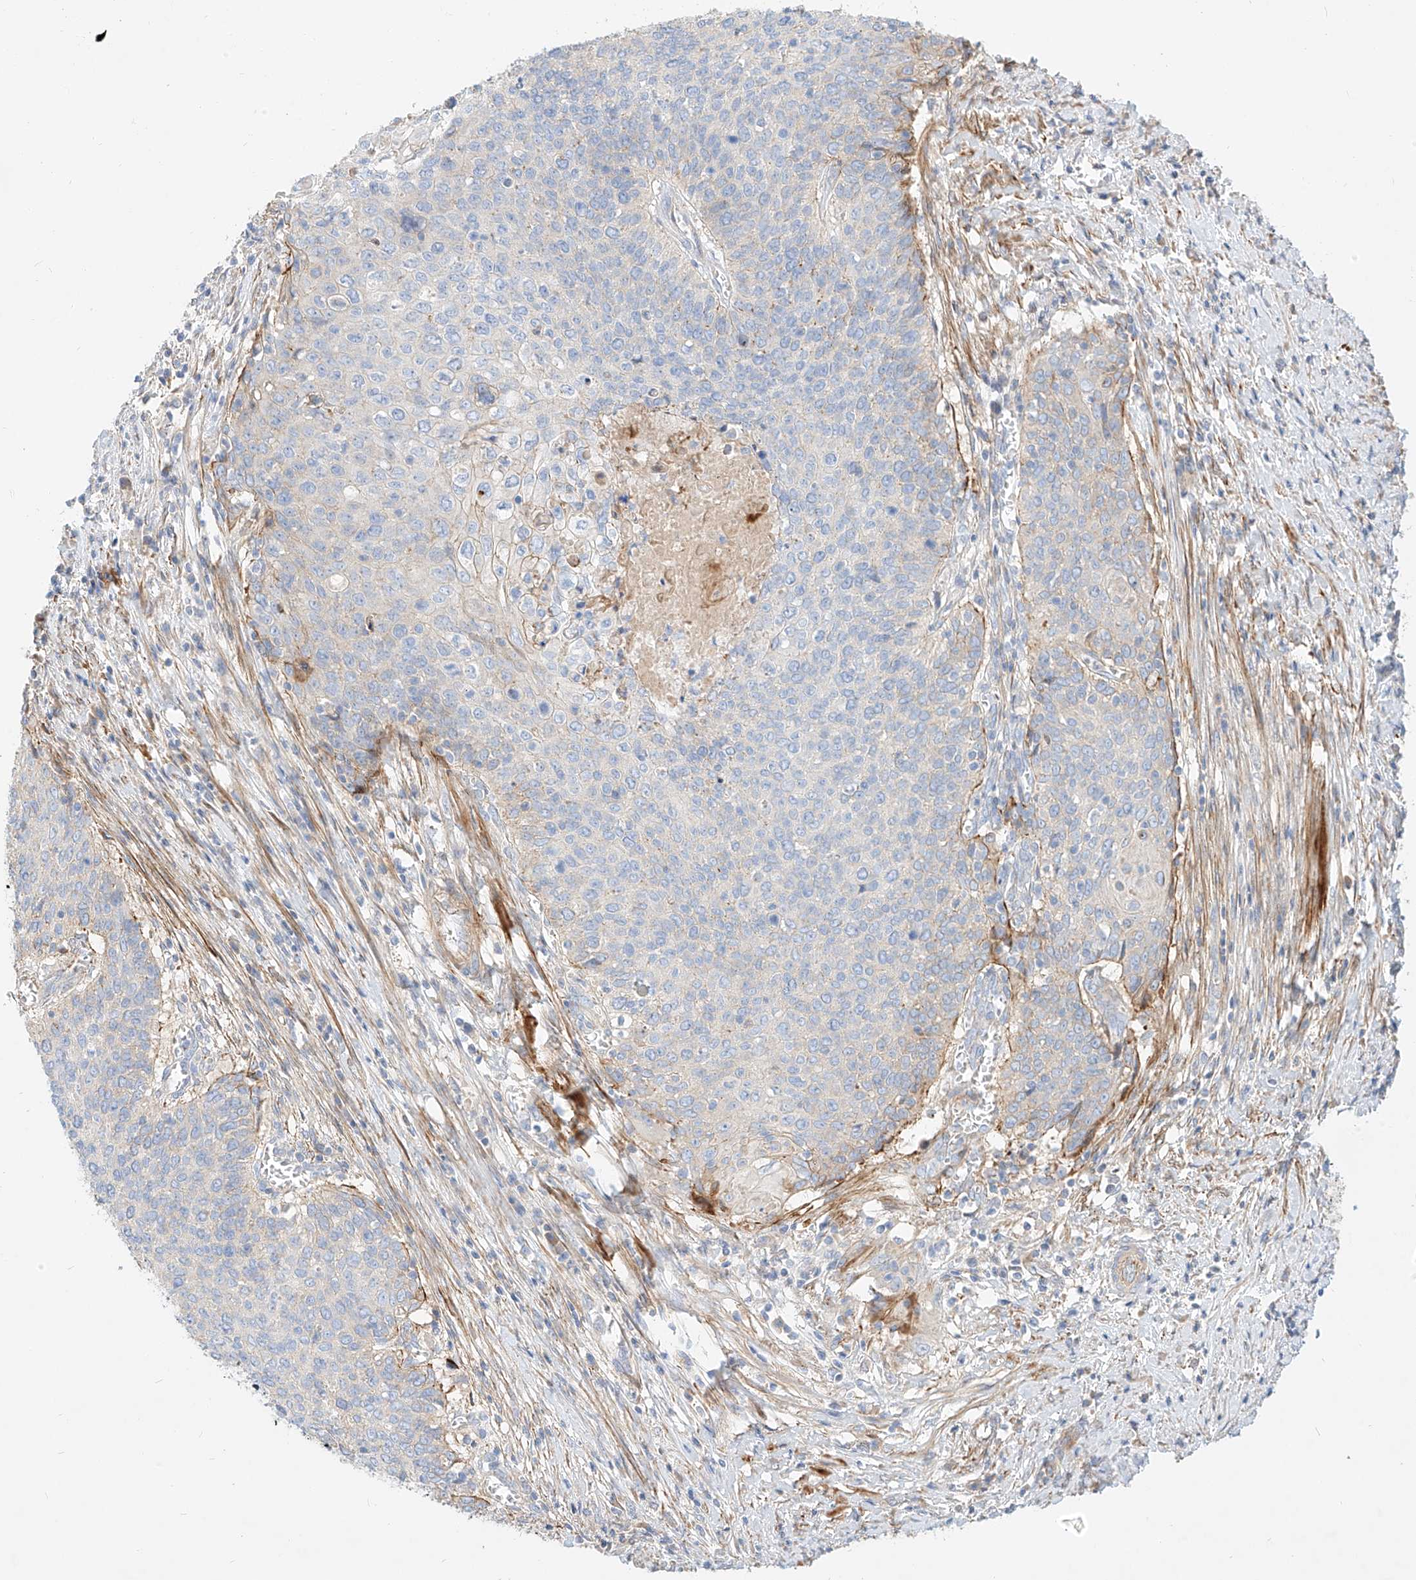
{"staining": {"intensity": "negative", "quantity": "none", "location": "none"}, "tissue": "cervical cancer", "cell_type": "Tumor cells", "image_type": "cancer", "snomed": [{"axis": "morphology", "description": "Squamous cell carcinoma, NOS"}, {"axis": "topography", "description": "Cervix"}], "caption": "Cervical squamous cell carcinoma stained for a protein using IHC displays no expression tumor cells.", "gene": "KCNH5", "patient": {"sex": "female", "age": 39}}